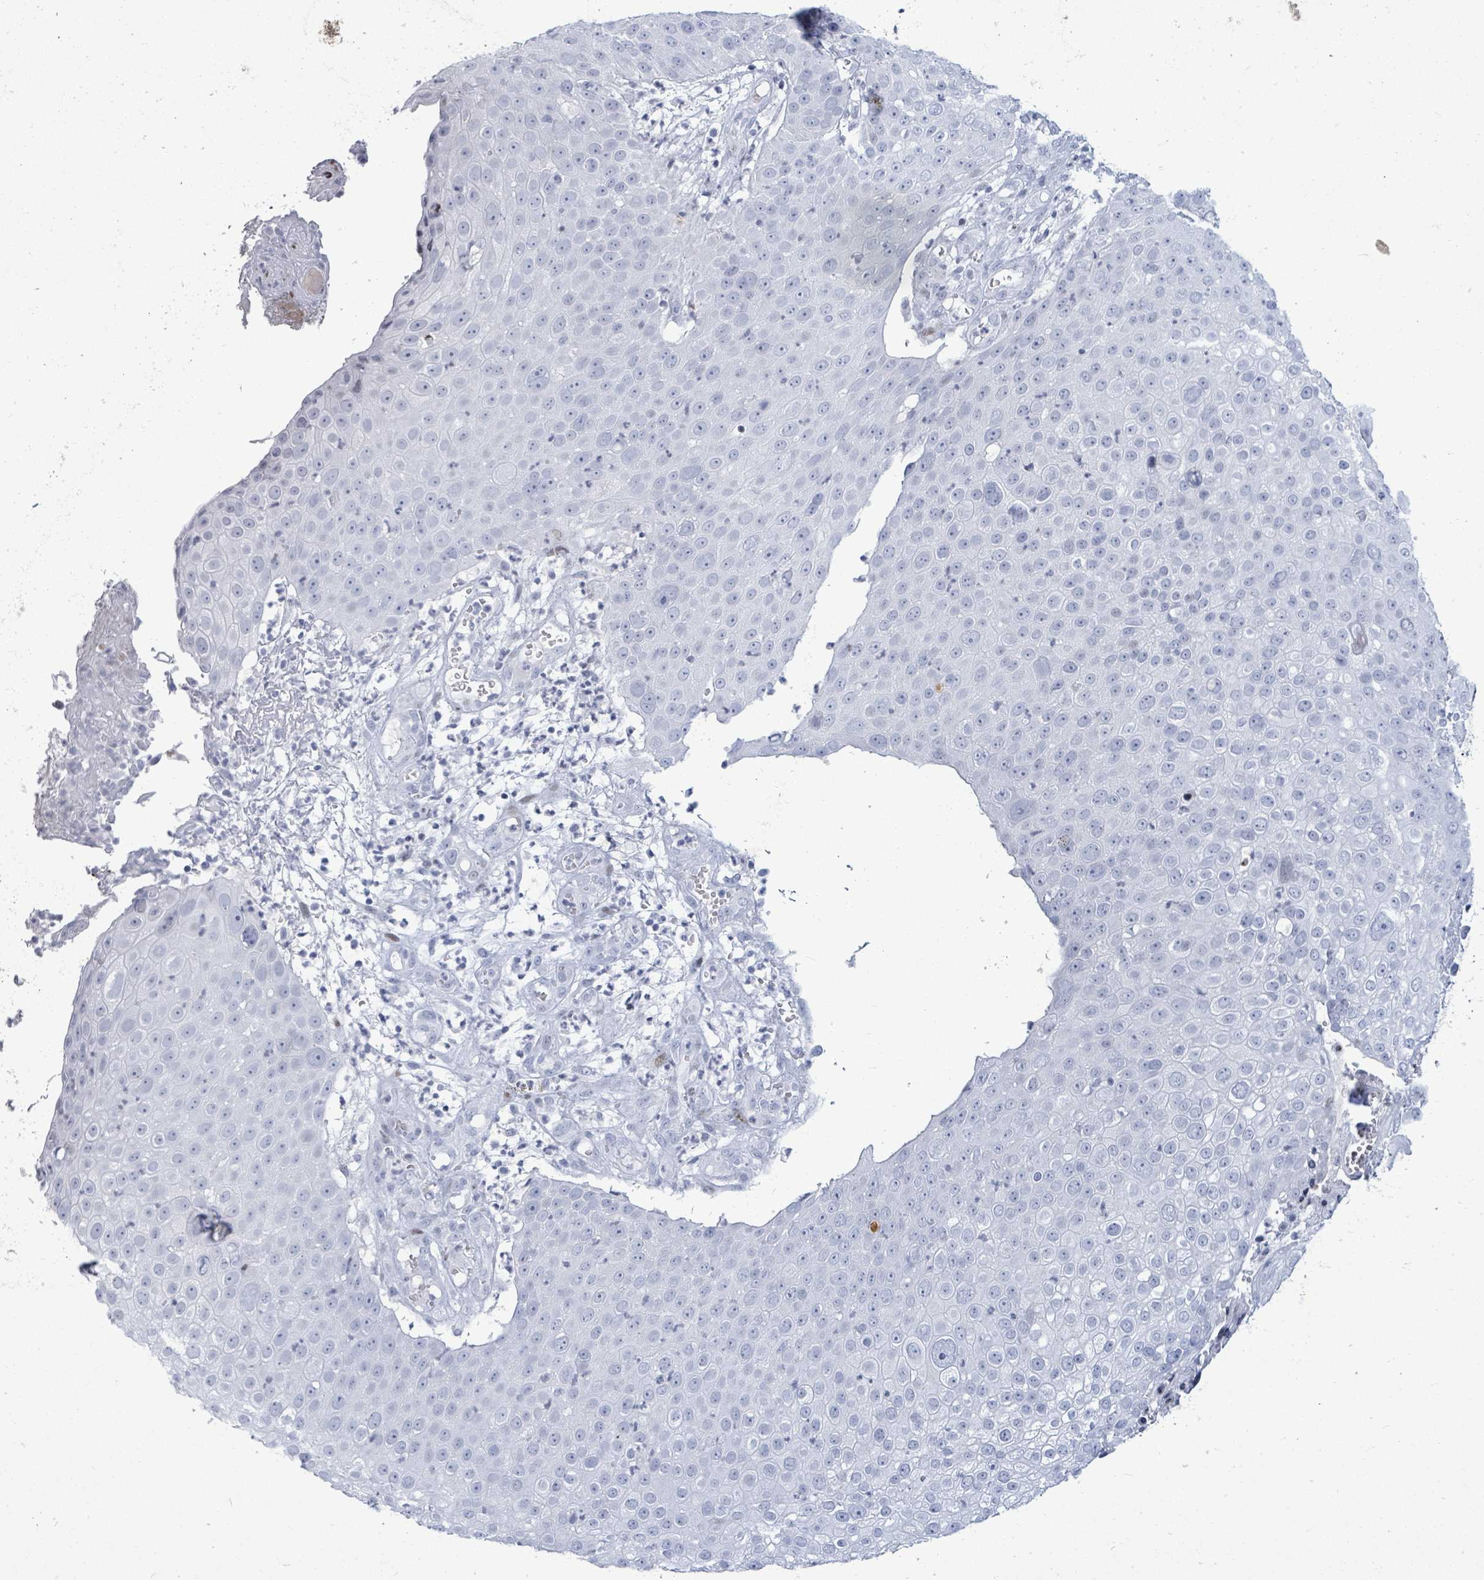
{"staining": {"intensity": "negative", "quantity": "none", "location": "none"}, "tissue": "skin cancer", "cell_type": "Tumor cells", "image_type": "cancer", "snomed": [{"axis": "morphology", "description": "Squamous cell carcinoma, NOS"}, {"axis": "topography", "description": "Skin"}], "caption": "The photomicrograph reveals no staining of tumor cells in squamous cell carcinoma (skin). The staining was performed using DAB to visualize the protein expression in brown, while the nuclei were stained in blue with hematoxylin (Magnification: 20x).", "gene": "MALL", "patient": {"sex": "male", "age": 71}}